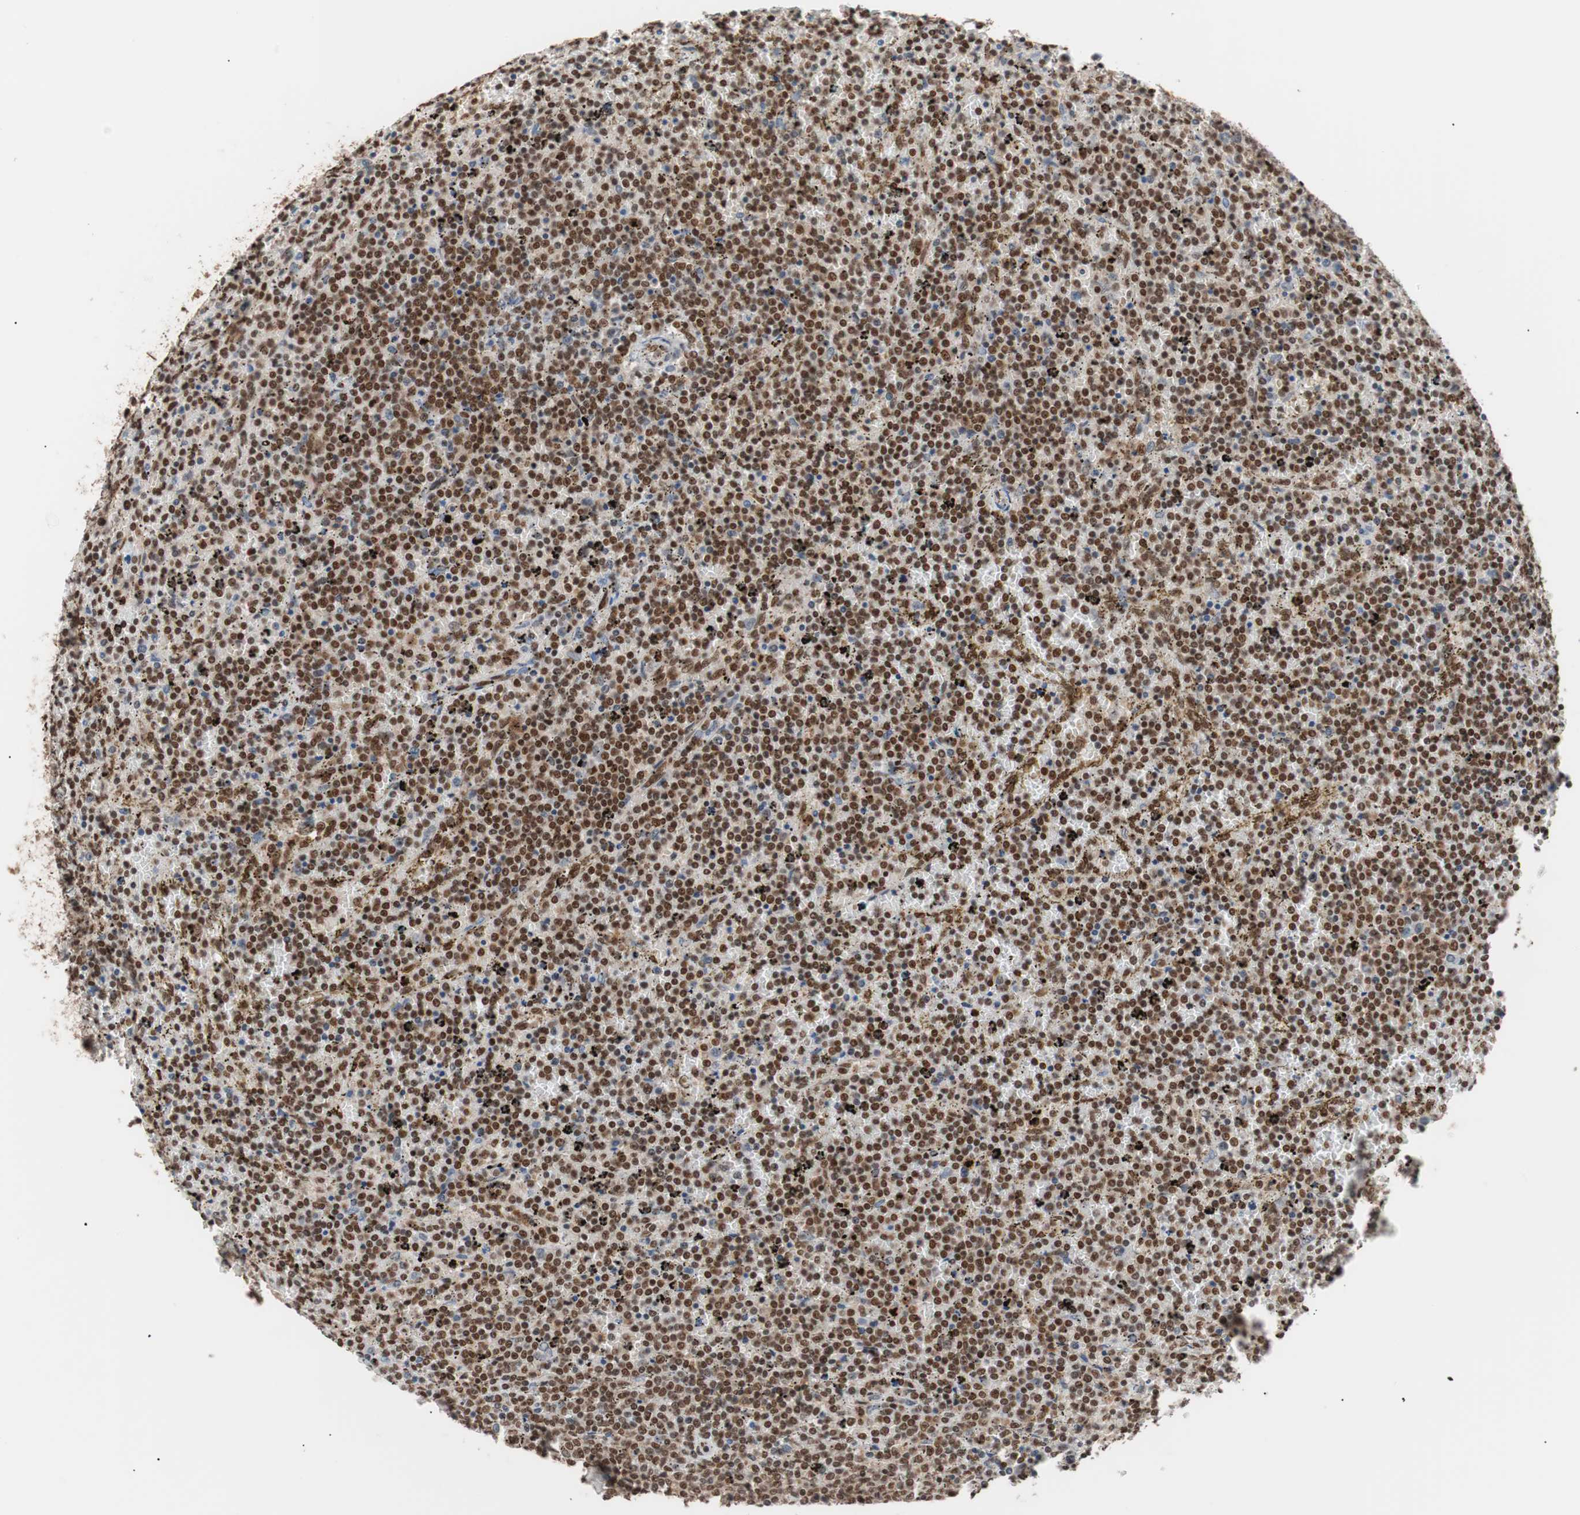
{"staining": {"intensity": "strong", "quantity": ">75%", "location": "nuclear"}, "tissue": "lymphoma", "cell_type": "Tumor cells", "image_type": "cancer", "snomed": [{"axis": "morphology", "description": "Malignant lymphoma, non-Hodgkin's type, Low grade"}, {"axis": "topography", "description": "Spleen"}], "caption": "Immunohistochemistry histopathology image of low-grade malignant lymphoma, non-Hodgkin's type stained for a protein (brown), which reveals high levels of strong nuclear positivity in approximately >75% of tumor cells.", "gene": "CHAMP1", "patient": {"sex": "female", "age": 77}}